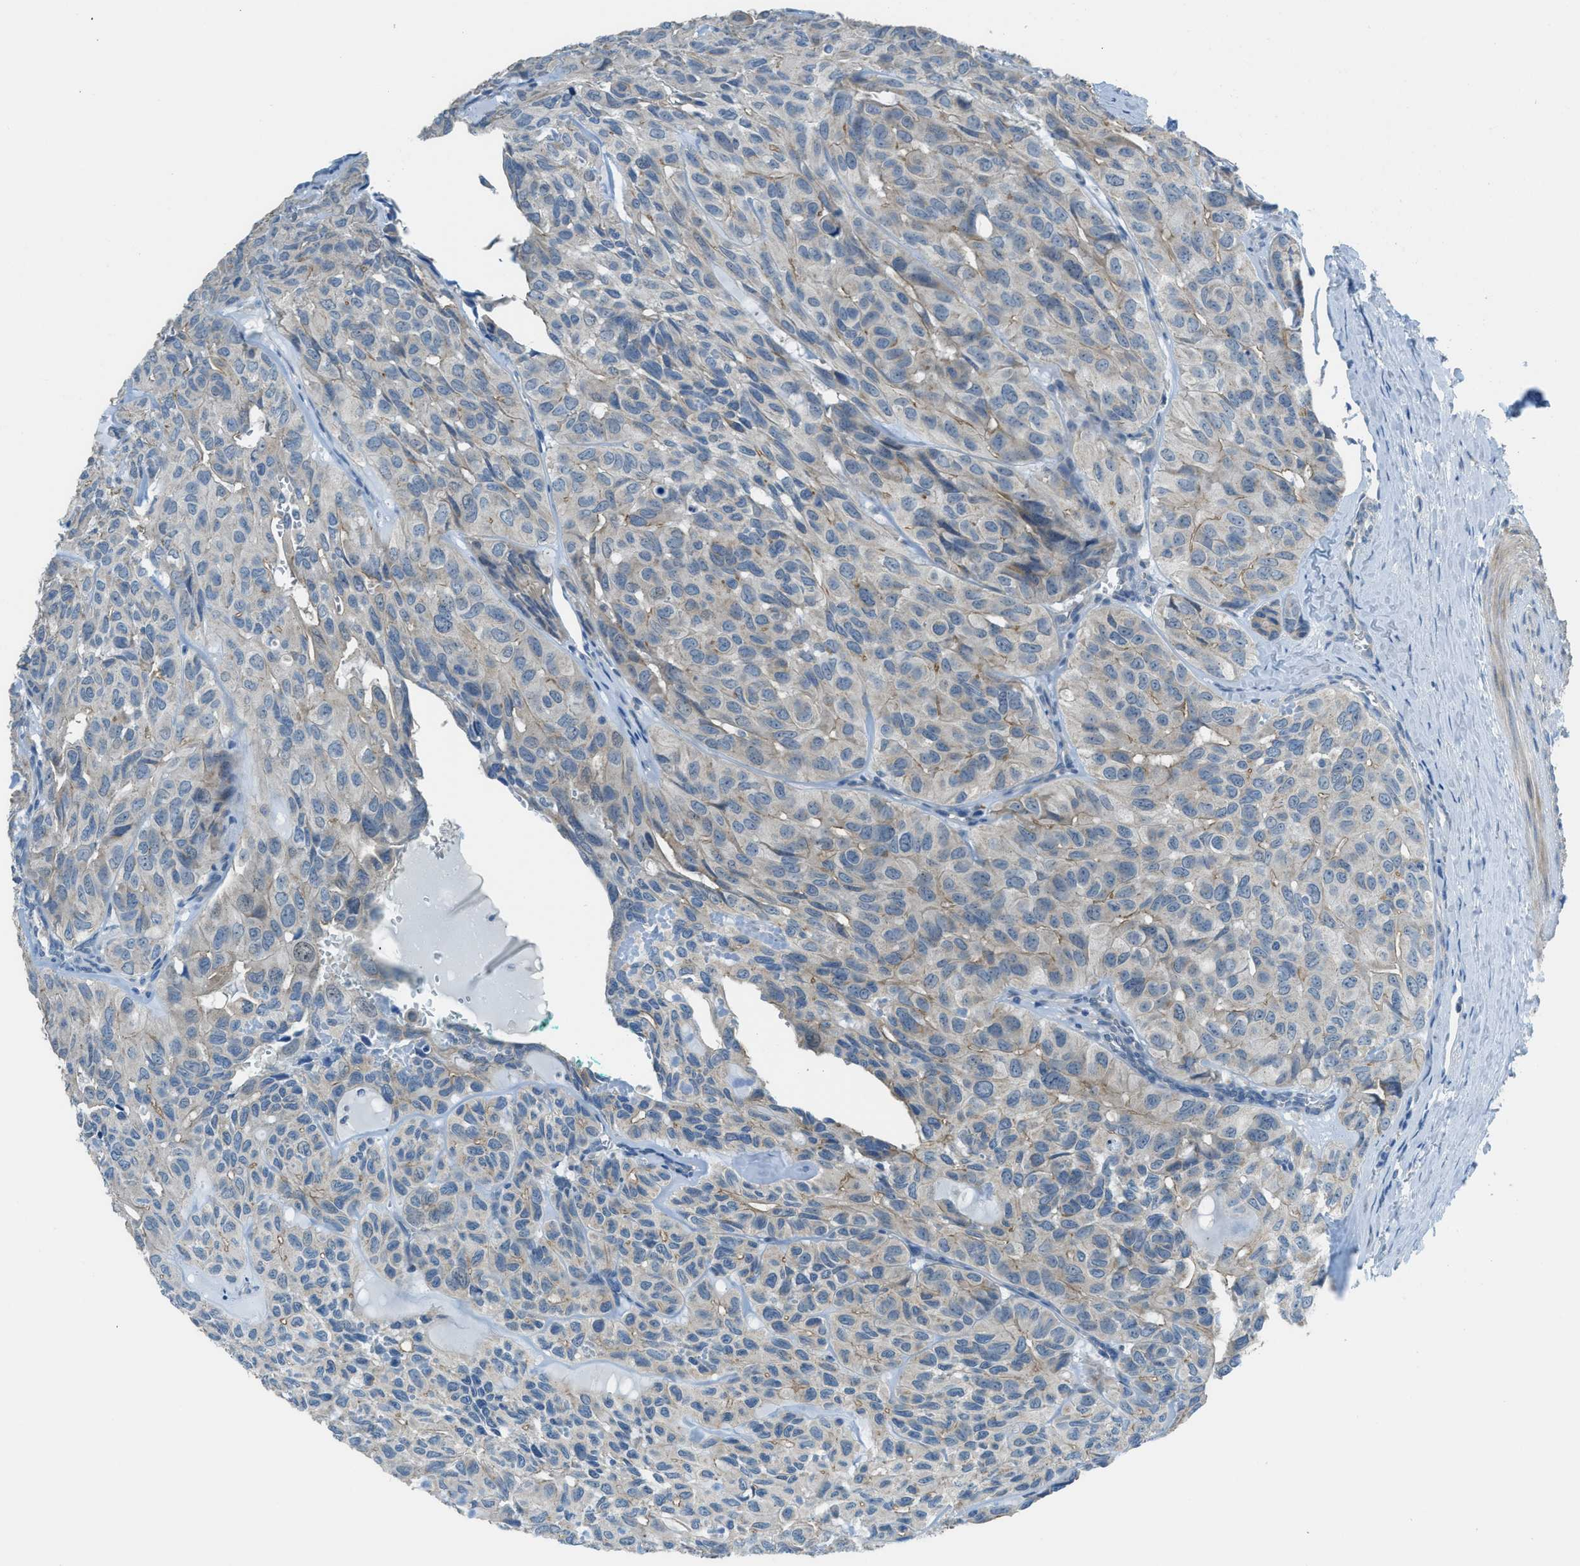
{"staining": {"intensity": "weak", "quantity": "<25%", "location": "cytoplasmic/membranous"}, "tissue": "head and neck cancer", "cell_type": "Tumor cells", "image_type": "cancer", "snomed": [{"axis": "morphology", "description": "Adenocarcinoma, NOS"}, {"axis": "topography", "description": "Salivary gland, NOS"}, {"axis": "topography", "description": "Head-Neck"}], "caption": "IHC micrograph of adenocarcinoma (head and neck) stained for a protein (brown), which reveals no staining in tumor cells.", "gene": "TIMD4", "patient": {"sex": "female", "age": 76}}